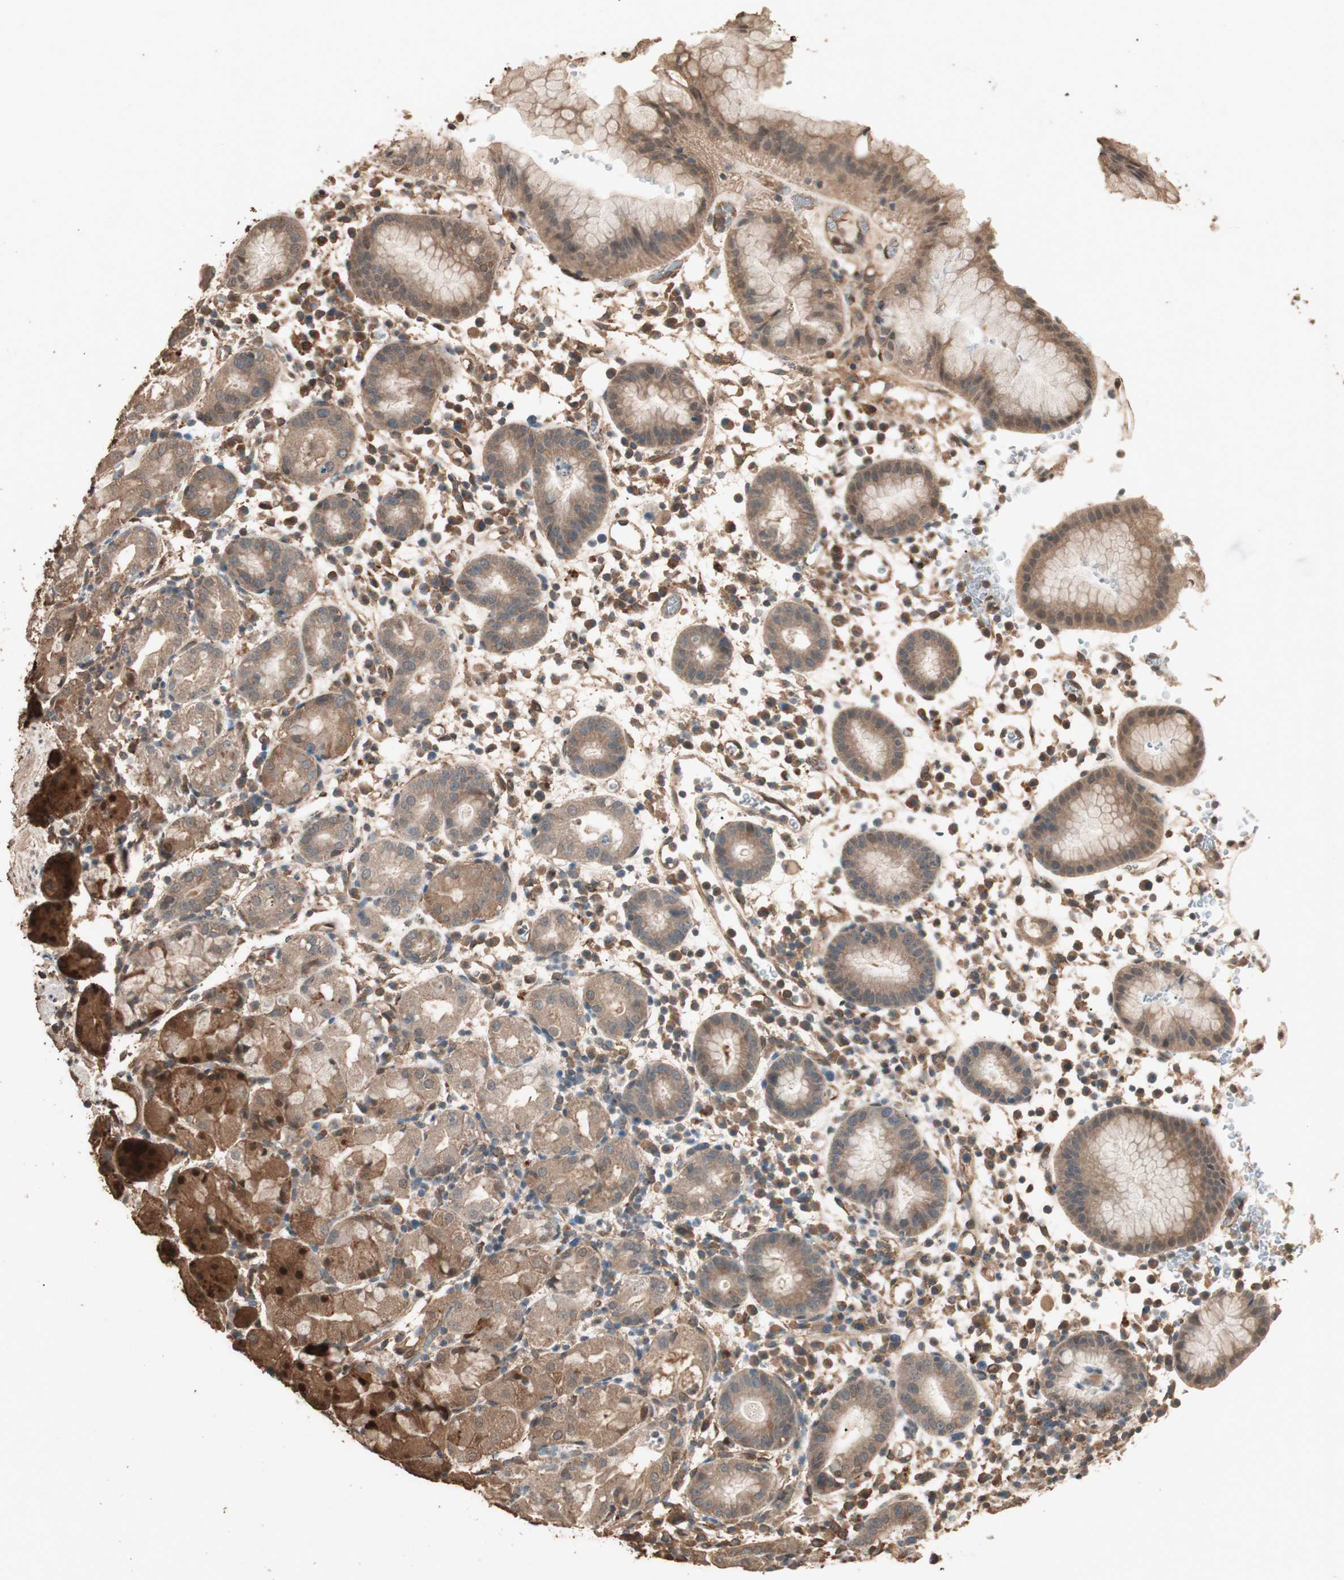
{"staining": {"intensity": "moderate", "quantity": ">75%", "location": "cytoplasmic/membranous,nuclear"}, "tissue": "stomach", "cell_type": "Glandular cells", "image_type": "normal", "snomed": [{"axis": "morphology", "description": "Normal tissue, NOS"}, {"axis": "topography", "description": "Stomach"}, {"axis": "topography", "description": "Stomach, lower"}], "caption": "High-power microscopy captured an immunohistochemistry (IHC) image of unremarkable stomach, revealing moderate cytoplasmic/membranous,nuclear expression in about >75% of glandular cells.", "gene": "CCN4", "patient": {"sex": "female", "age": 75}}